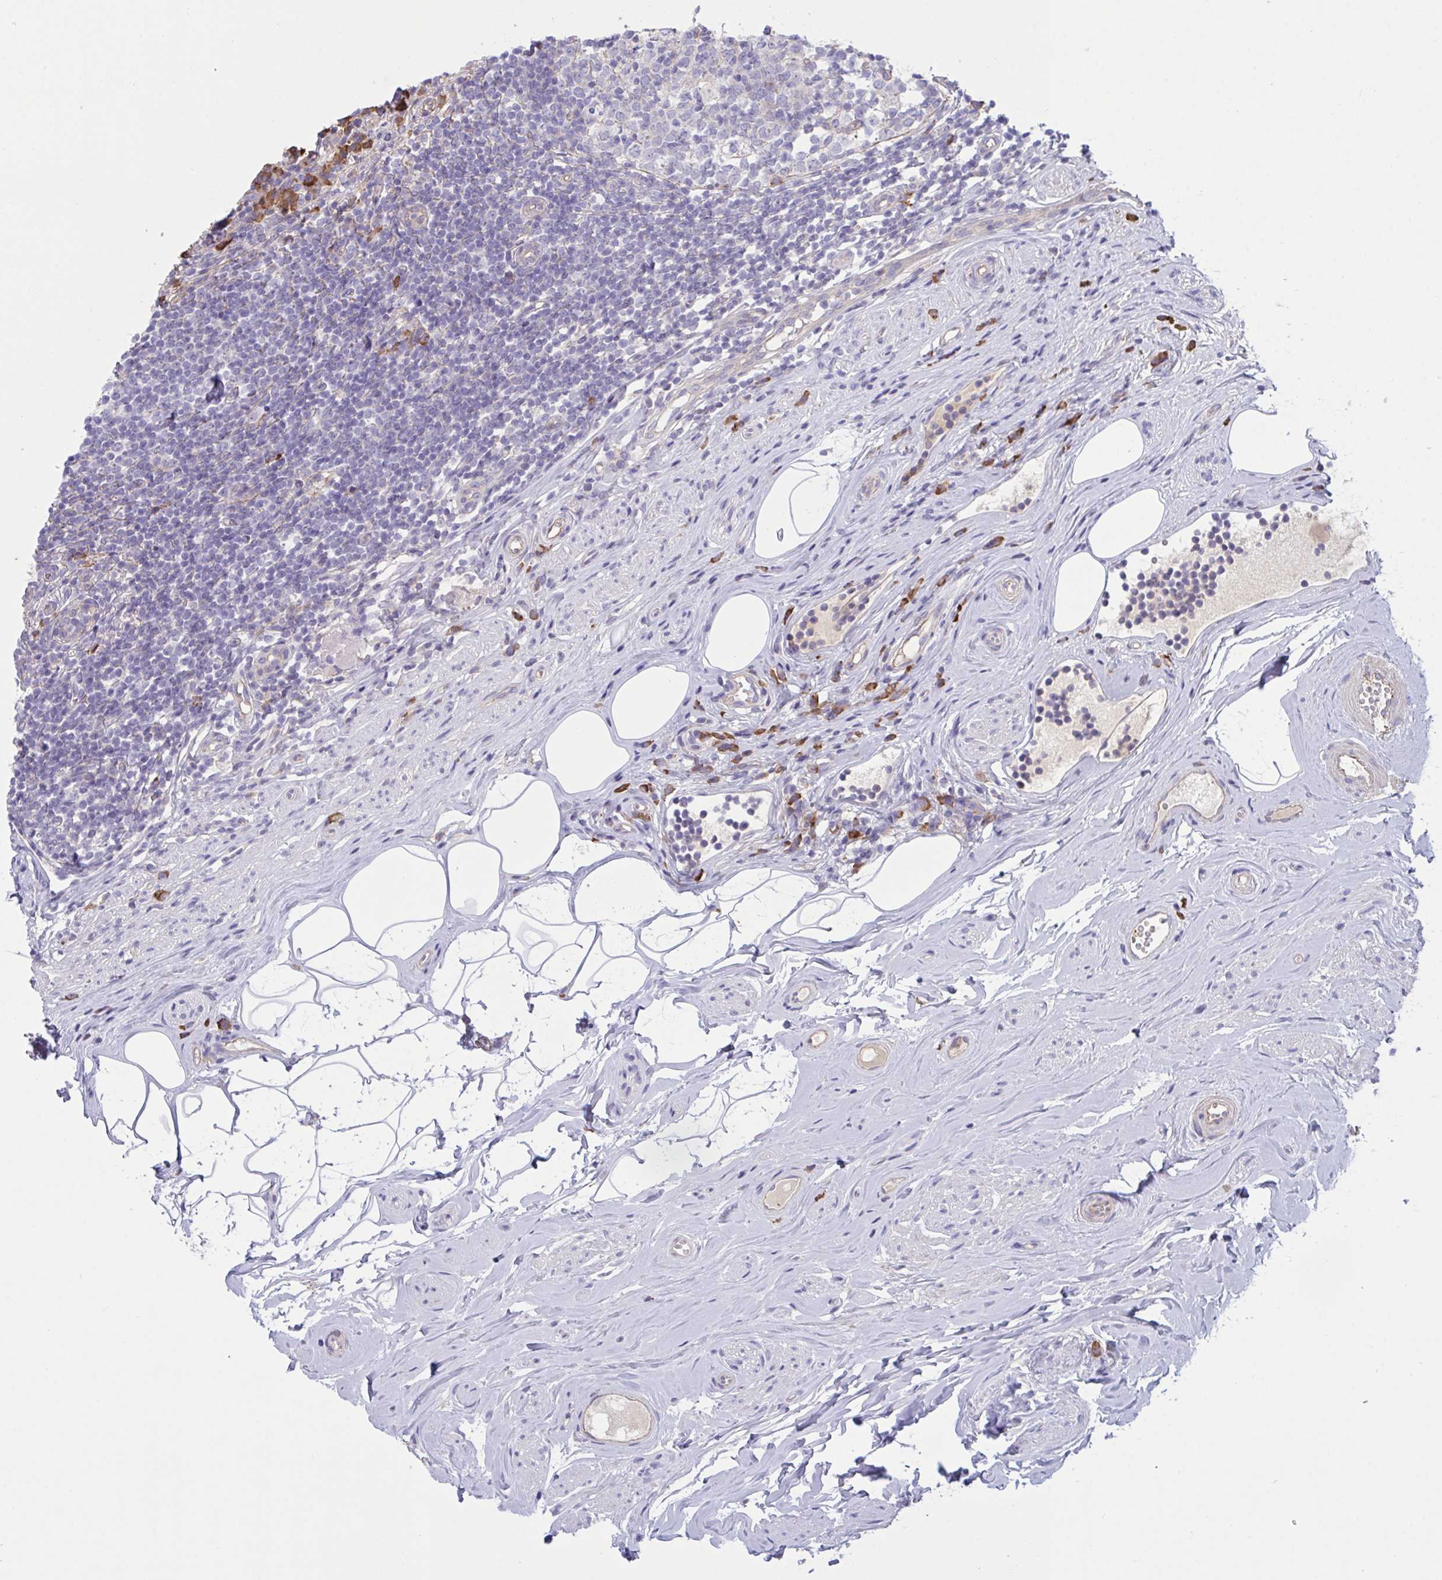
{"staining": {"intensity": "weak", "quantity": "25%-75%", "location": "cytoplasmic/membranous"}, "tissue": "appendix", "cell_type": "Glandular cells", "image_type": "normal", "snomed": [{"axis": "morphology", "description": "Normal tissue, NOS"}, {"axis": "topography", "description": "Appendix"}], "caption": "Immunohistochemical staining of normal appendix demonstrates 25%-75% levels of weak cytoplasmic/membranous protein staining in approximately 25%-75% of glandular cells.", "gene": "SLC66A1", "patient": {"sex": "female", "age": 56}}